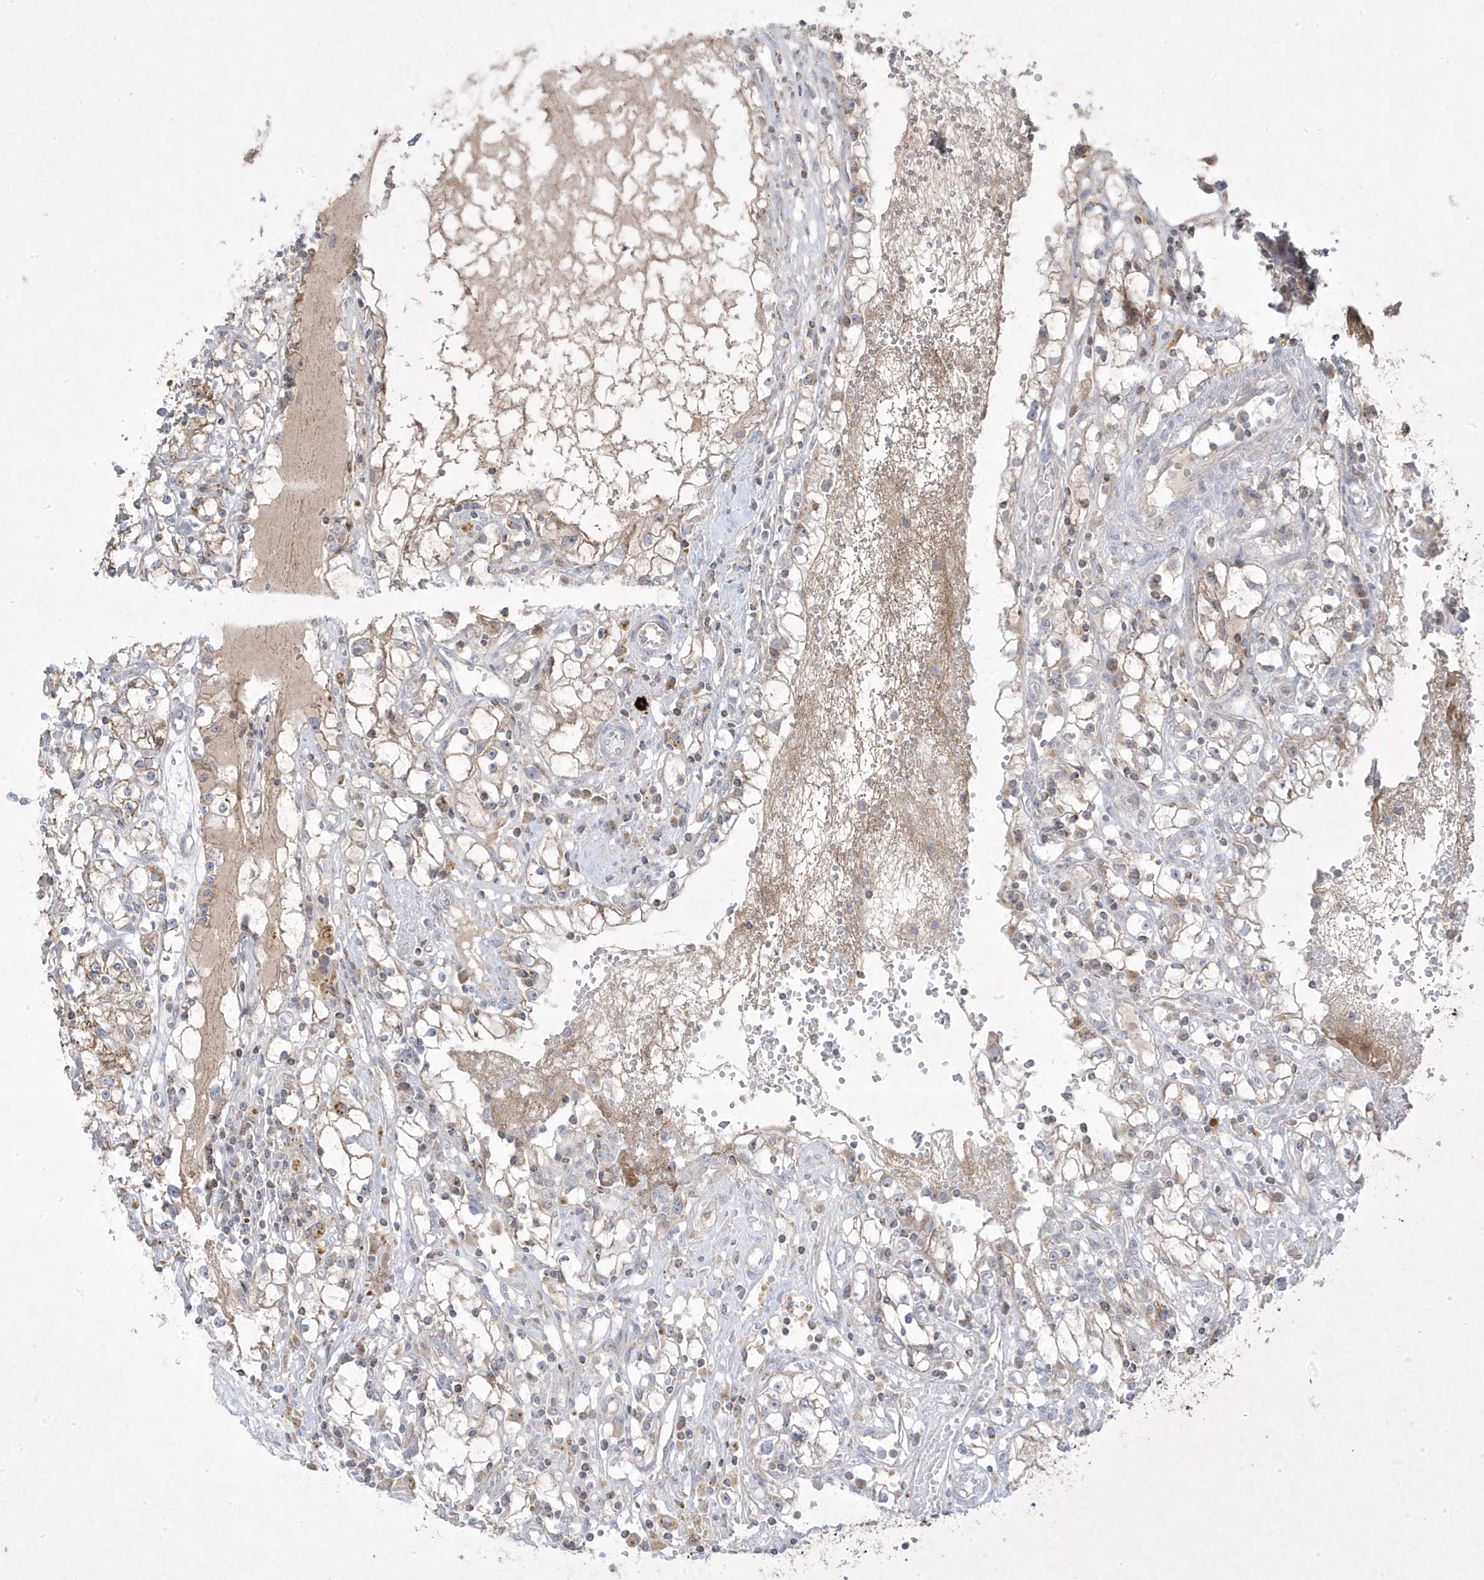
{"staining": {"intensity": "moderate", "quantity": "25%-75%", "location": "cytoplasmic/membranous"}, "tissue": "renal cancer", "cell_type": "Tumor cells", "image_type": "cancer", "snomed": [{"axis": "morphology", "description": "Adenocarcinoma, NOS"}, {"axis": "topography", "description": "Kidney"}], "caption": "Moderate cytoplasmic/membranous expression is appreciated in approximately 25%-75% of tumor cells in renal cancer (adenocarcinoma).", "gene": "ADAMTSL3", "patient": {"sex": "male", "age": 56}}